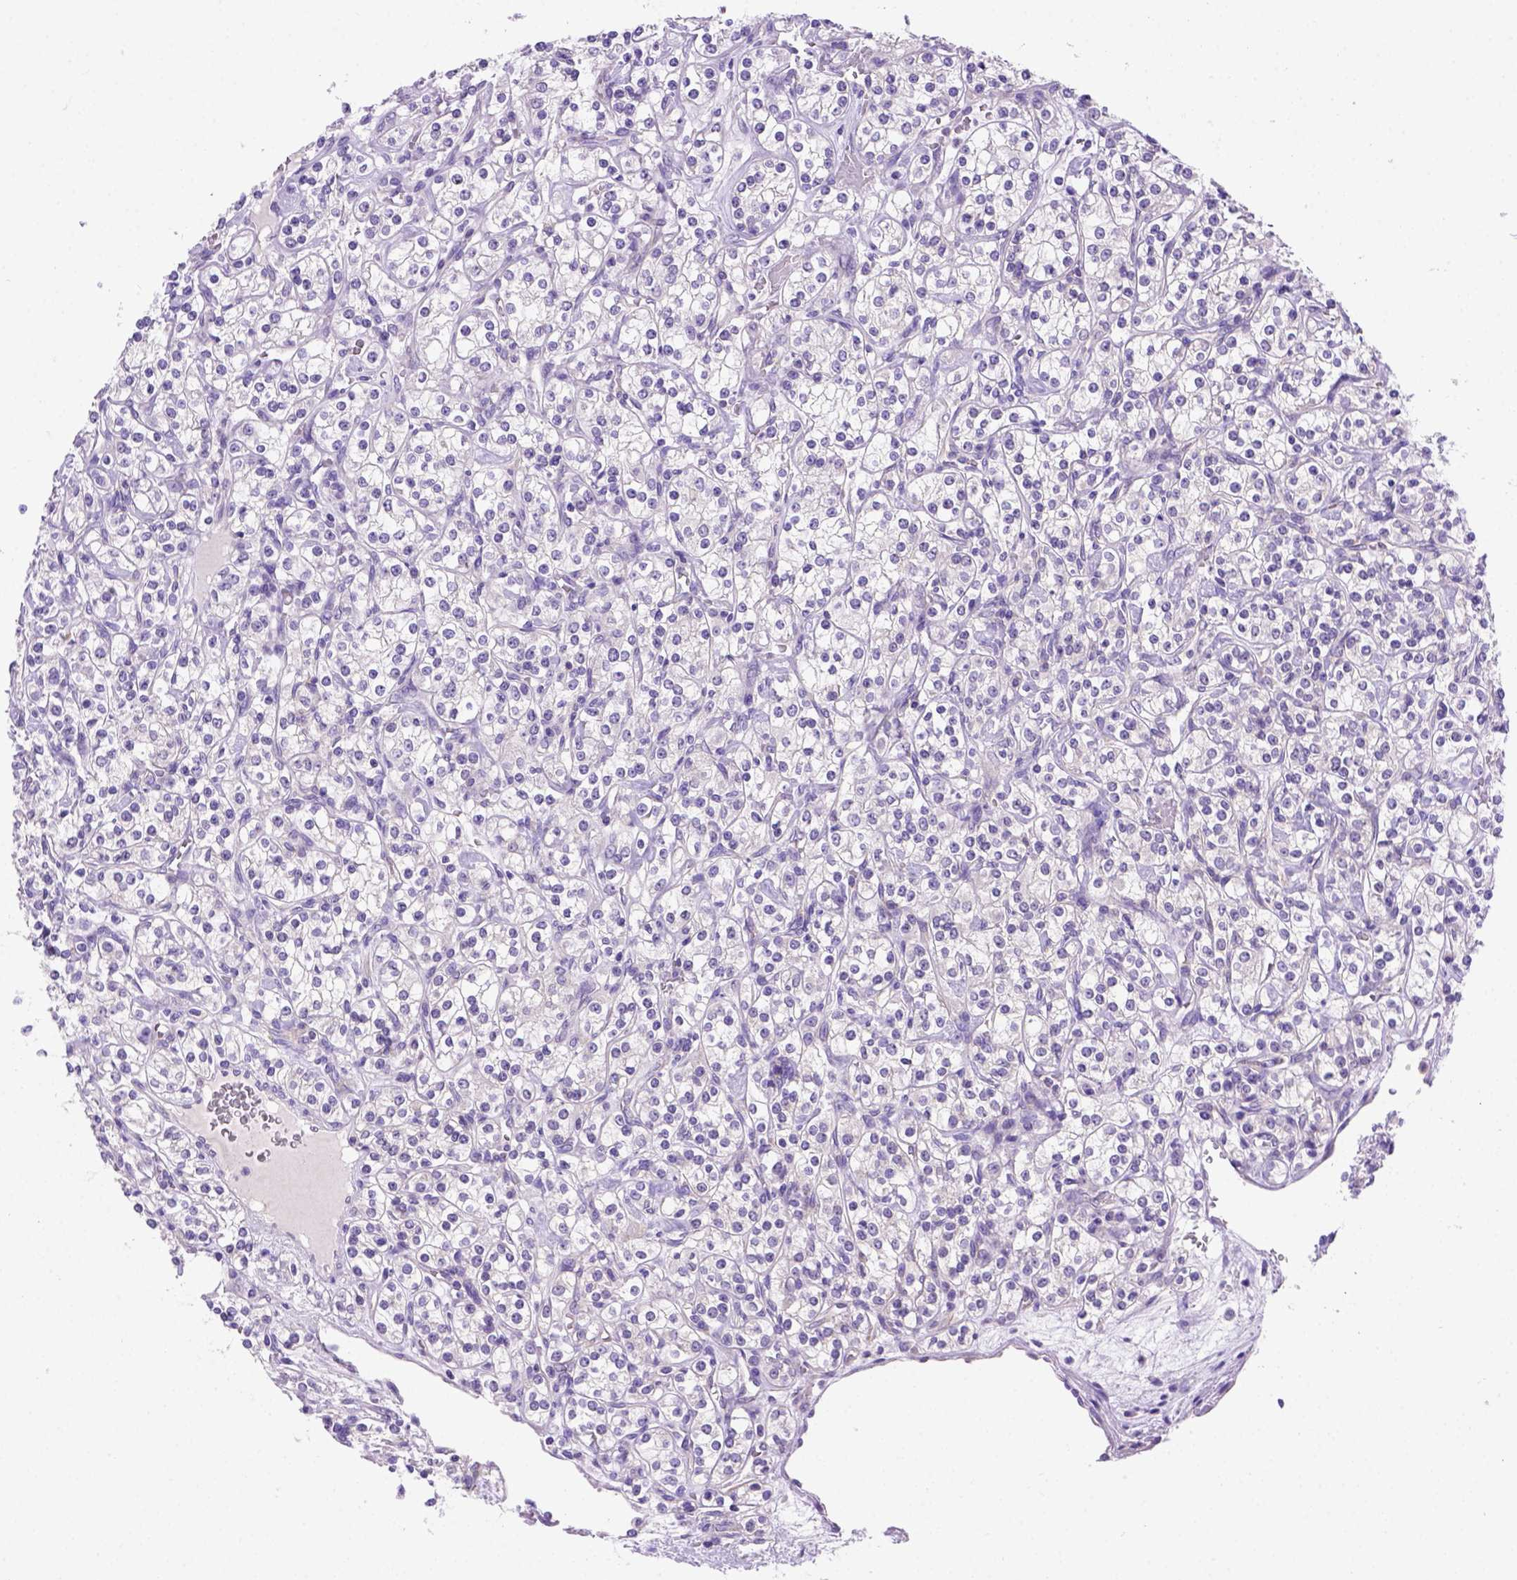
{"staining": {"intensity": "negative", "quantity": "none", "location": "none"}, "tissue": "renal cancer", "cell_type": "Tumor cells", "image_type": "cancer", "snomed": [{"axis": "morphology", "description": "Adenocarcinoma, NOS"}, {"axis": "topography", "description": "Kidney"}], "caption": "High power microscopy photomicrograph of an immunohistochemistry image of renal adenocarcinoma, revealing no significant staining in tumor cells.", "gene": "FOXI1", "patient": {"sex": "male", "age": 77}}